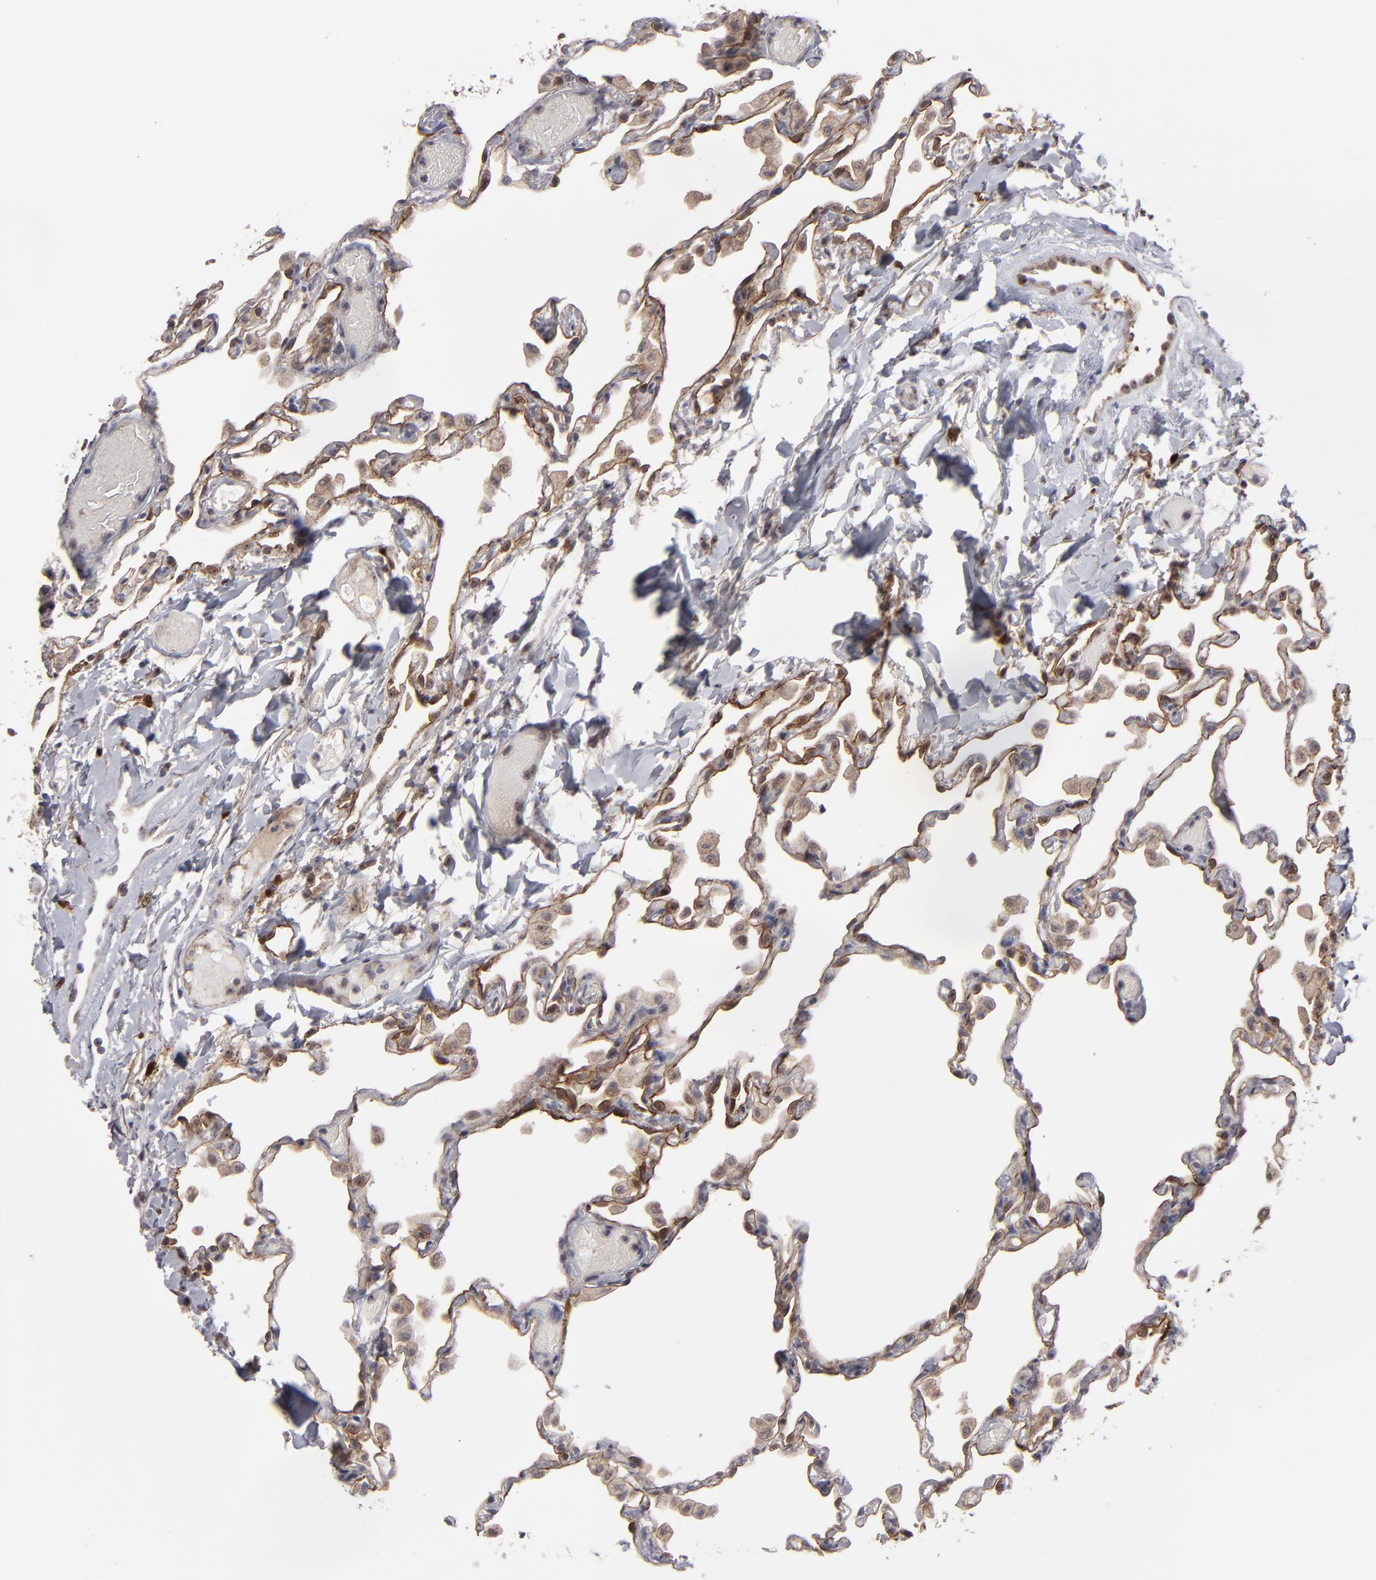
{"staining": {"intensity": "moderate", "quantity": ">75%", "location": "cytoplasmic/membranous"}, "tissue": "lung", "cell_type": "Alveolar cells", "image_type": "normal", "snomed": [{"axis": "morphology", "description": "Normal tissue, NOS"}, {"axis": "topography", "description": "Lung"}], "caption": "Immunohistochemical staining of unremarkable human lung exhibits medium levels of moderate cytoplasmic/membranous staining in approximately >75% of alveolar cells. (IHC, brightfield microscopy, high magnification).", "gene": "GLCCI1", "patient": {"sex": "female", "age": 49}}